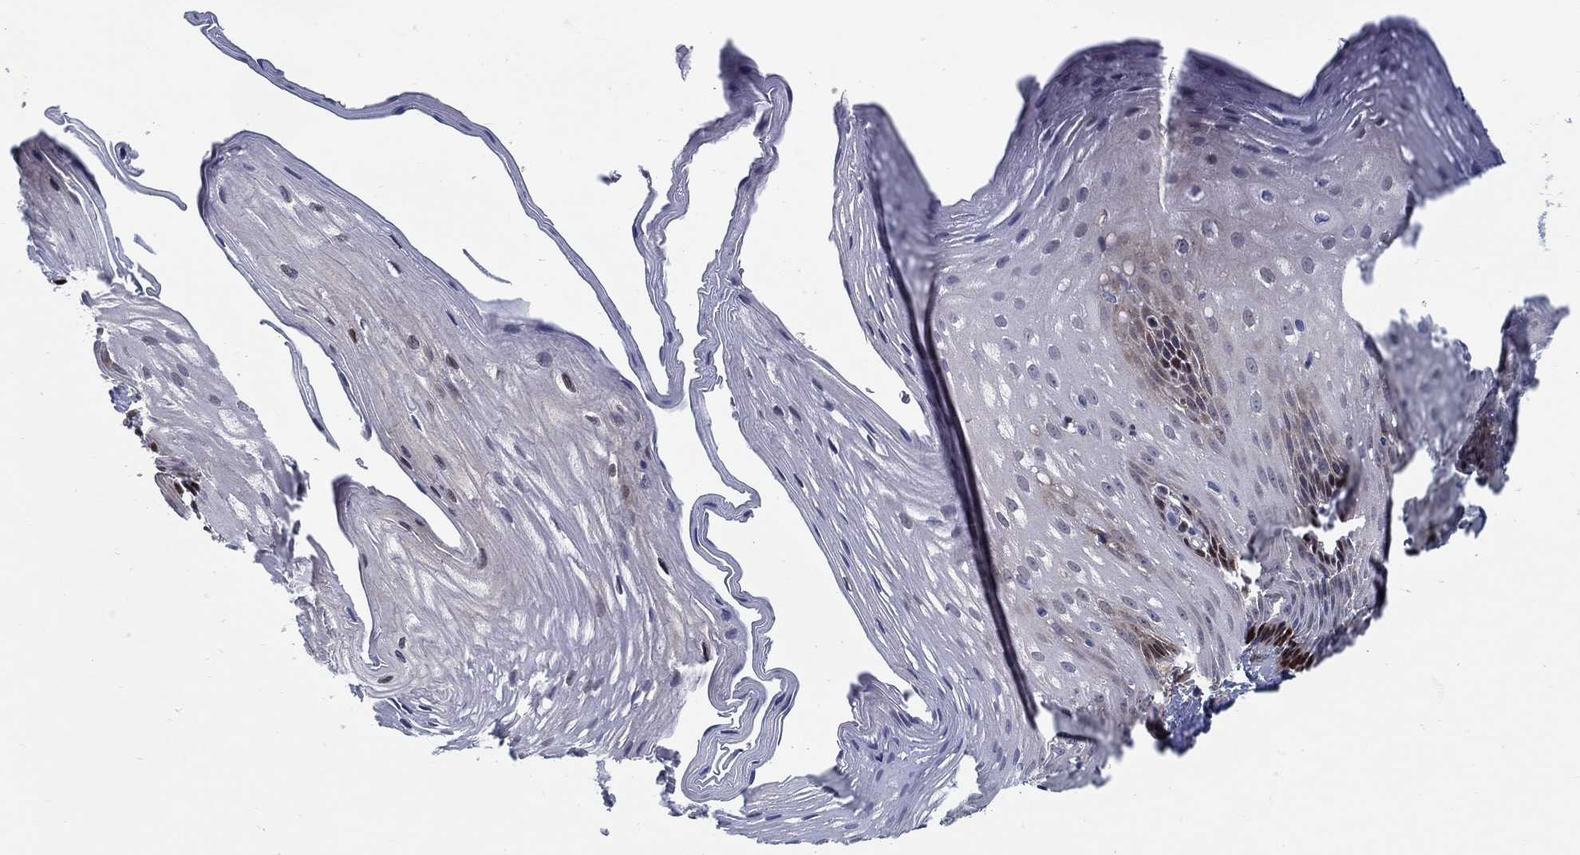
{"staining": {"intensity": "strong", "quantity": "<25%", "location": "nuclear"}, "tissue": "esophagus", "cell_type": "Squamous epithelial cells", "image_type": "normal", "snomed": [{"axis": "morphology", "description": "Normal tissue, NOS"}, {"axis": "topography", "description": "Esophagus"}], "caption": "DAB immunohistochemical staining of benign human esophagus displays strong nuclear protein expression in approximately <25% of squamous epithelial cells.", "gene": "ZNF594", "patient": {"sex": "male", "age": 76}}